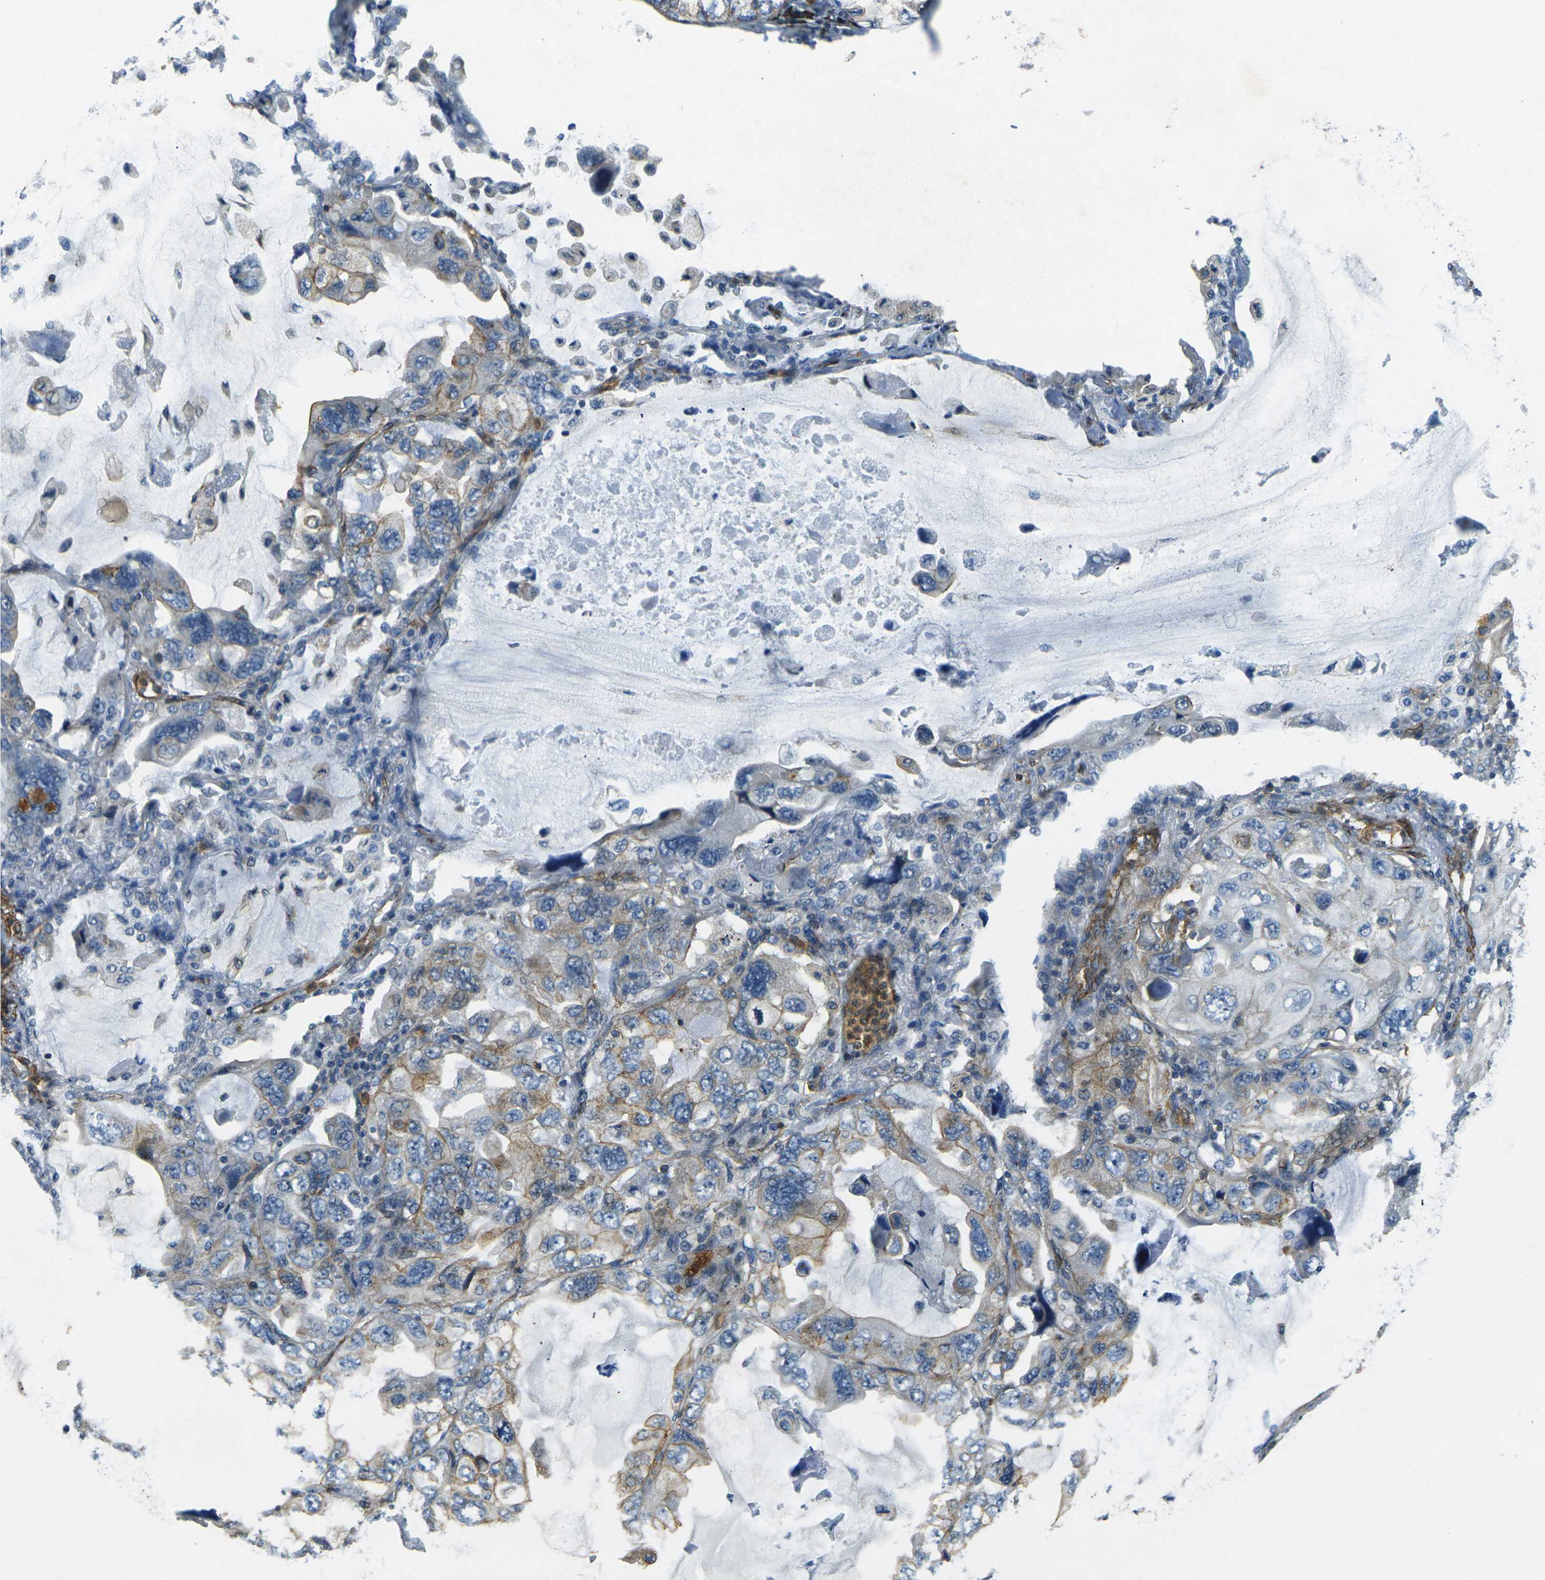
{"staining": {"intensity": "weak", "quantity": "25%-75%", "location": "cytoplasmic/membranous"}, "tissue": "lung cancer", "cell_type": "Tumor cells", "image_type": "cancer", "snomed": [{"axis": "morphology", "description": "Squamous cell carcinoma, NOS"}, {"axis": "topography", "description": "Lung"}], "caption": "This is an image of immunohistochemistry staining of lung squamous cell carcinoma, which shows weak positivity in the cytoplasmic/membranous of tumor cells.", "gene": "EPHA7", "patient": {"sex": "female", "age": 73}}